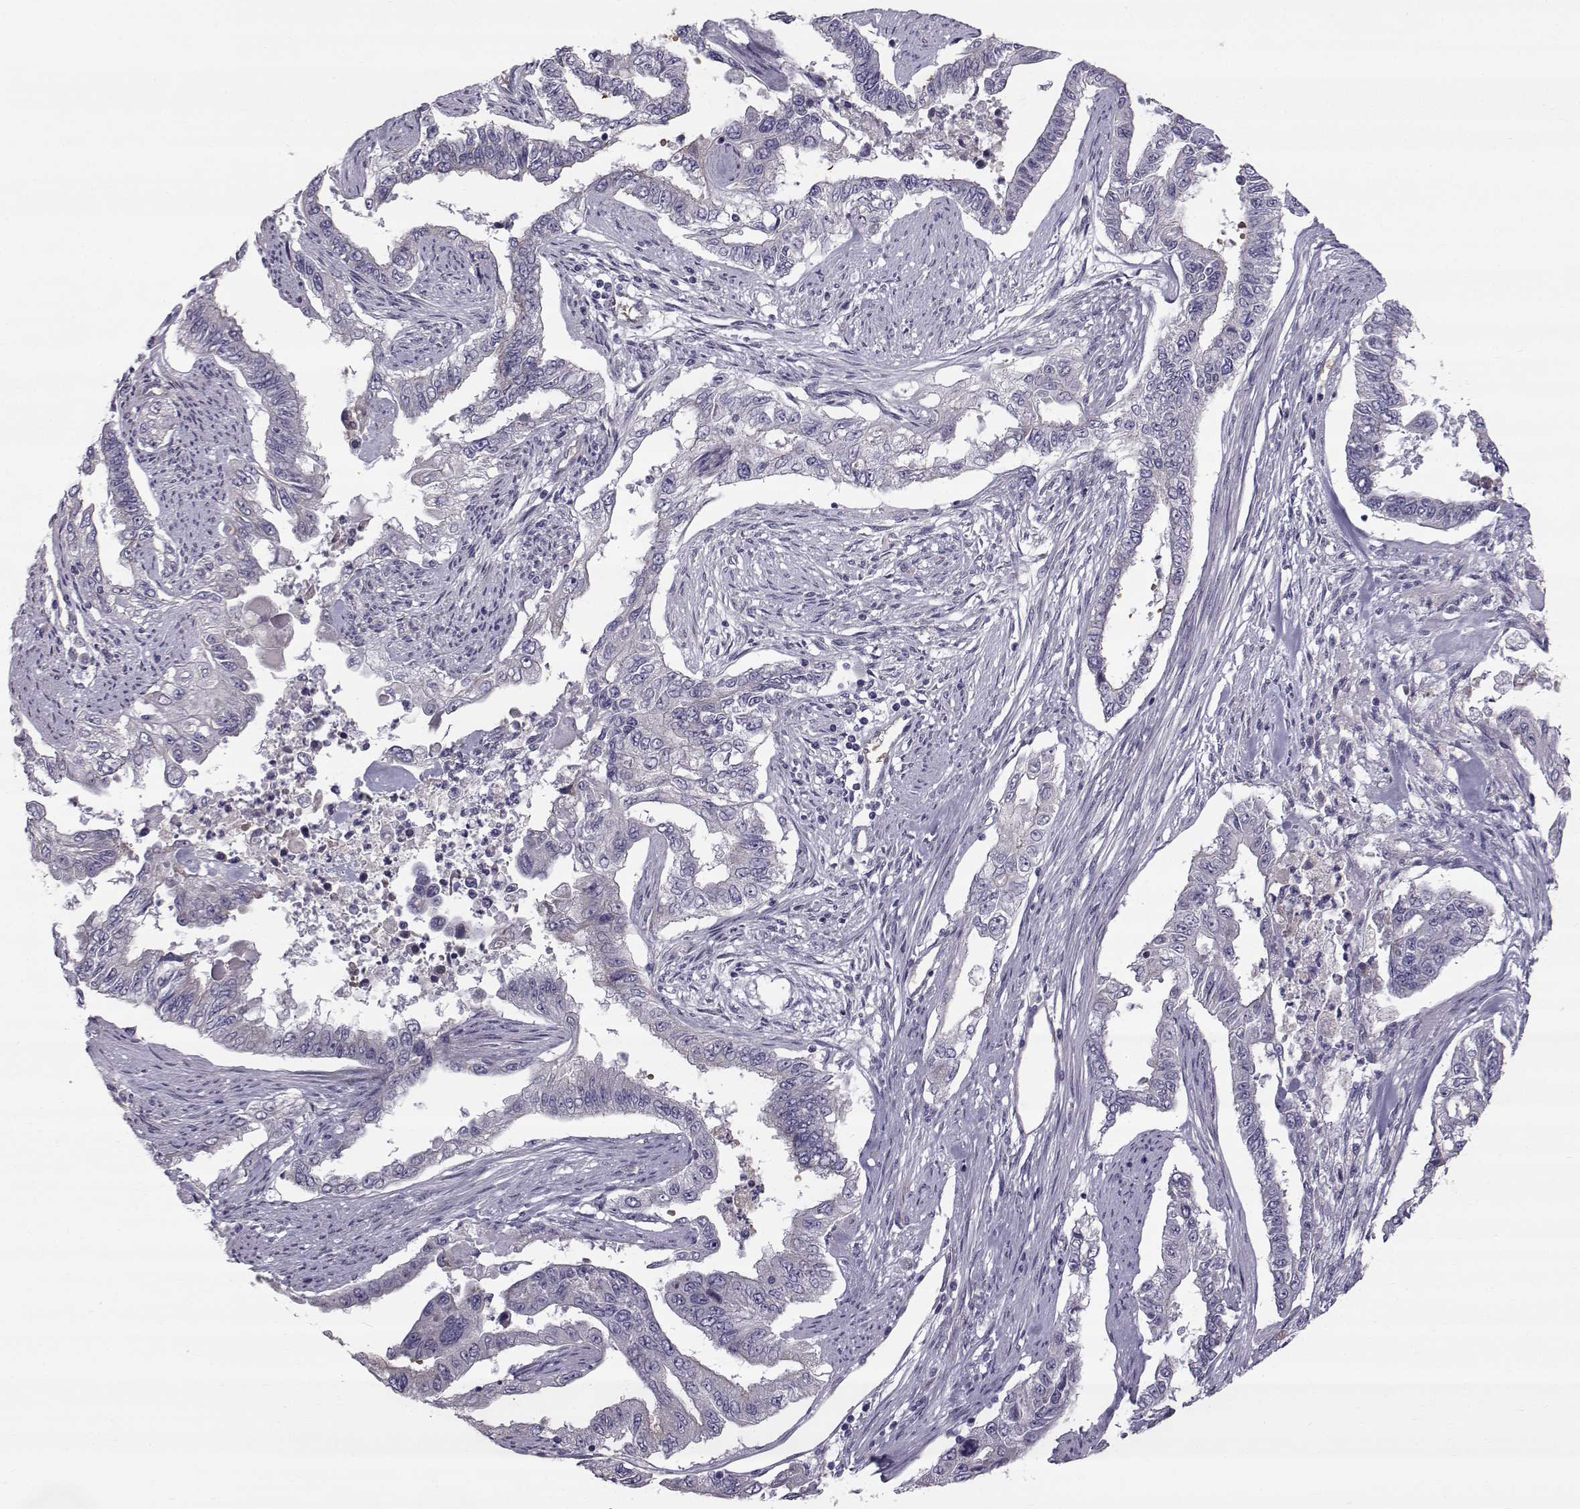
{"staining": {"intensity": "weak", "quantity": "<25%", "location": "cytoplasmic/membranous"}, "tissue": "endometrial cancer", "cell_type": "Tumor cells", "image_type": "cancer", "snomed": [{"axis": "morphology", "description": "Adenocarcinoma, NOS"}, {"axis": "topography", "description": "Uterus"}], "caption": "Tumor cells show no significant expression in endometrial adenocarcinoma.", "gene": "QPCT", "patient": {"sex": "female", "age": 59}}